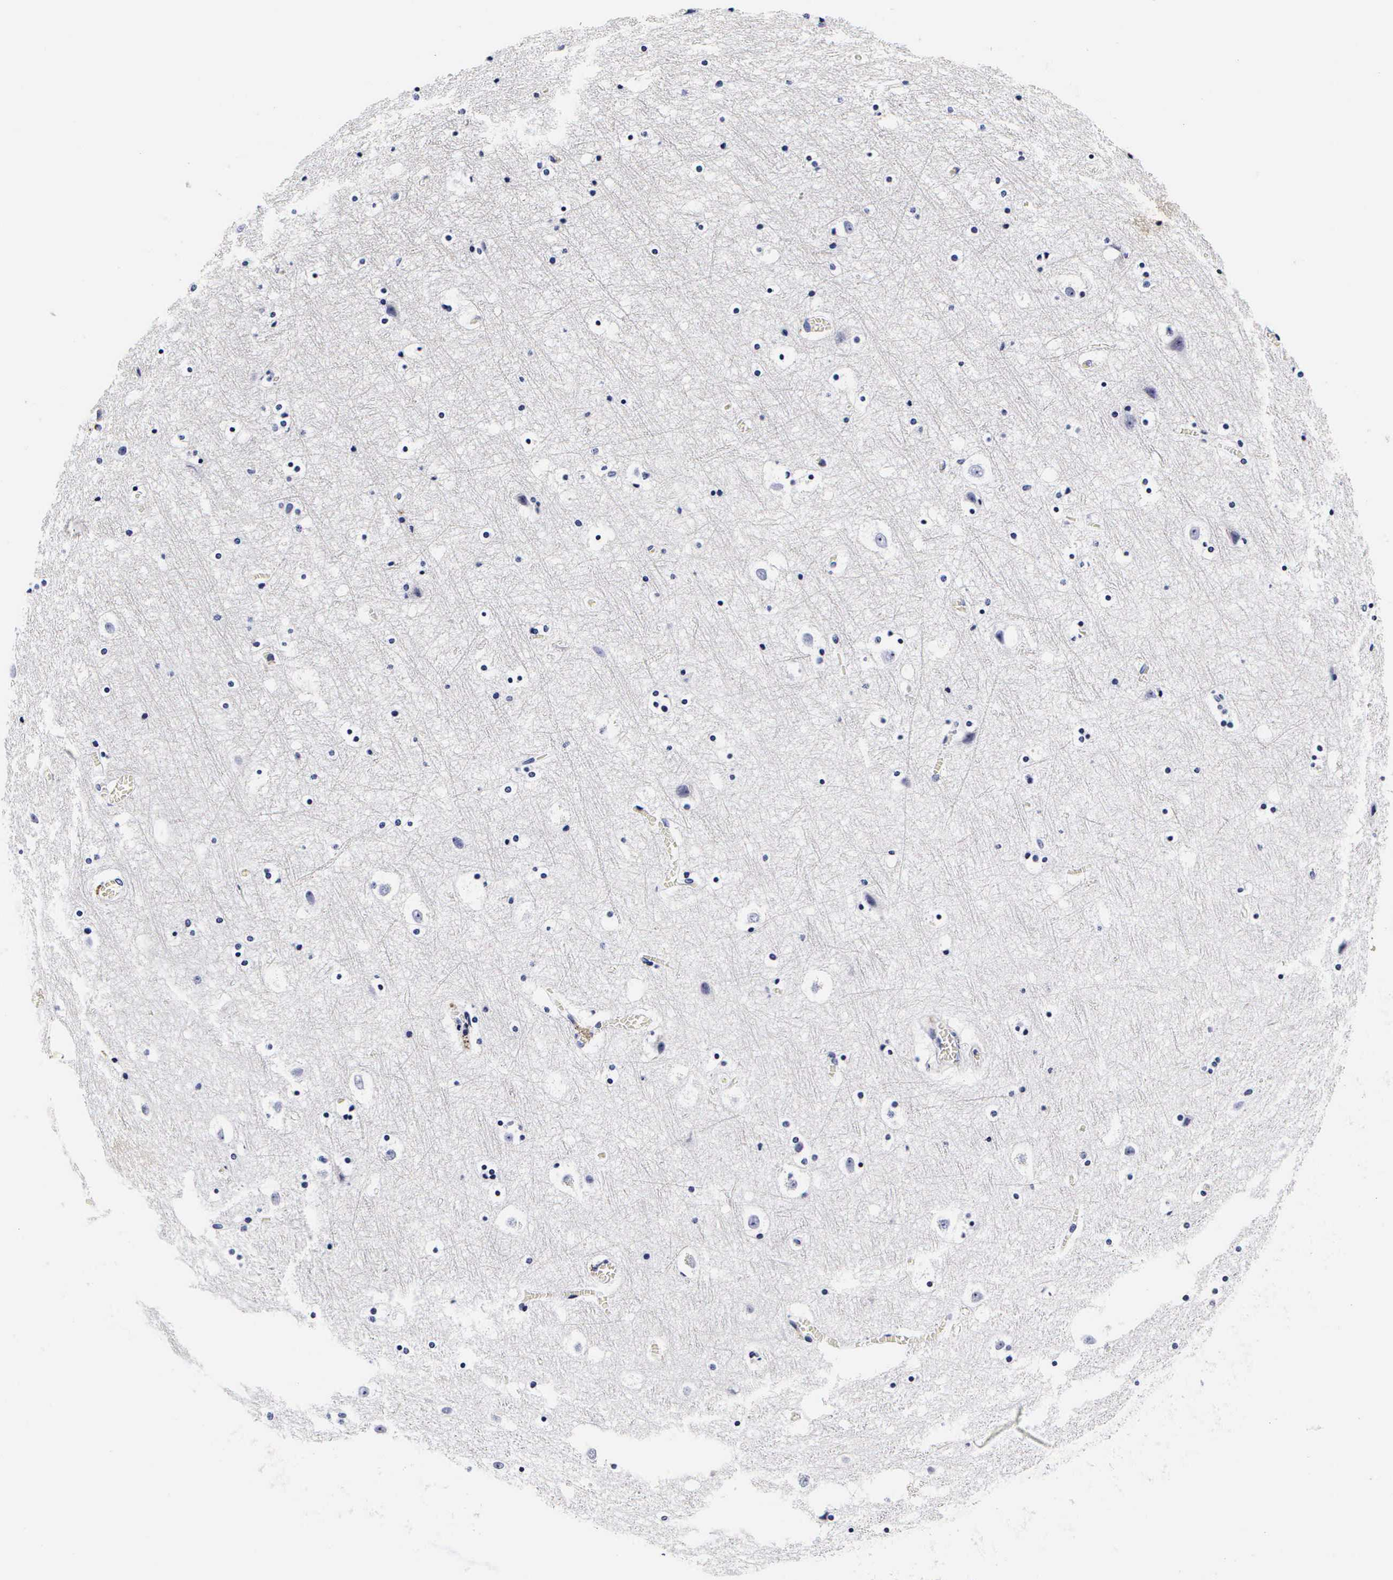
{"staining": {"intensity": "negative", "quantity": "none", "location": "none"}, "tissue": "cerebral cortex", "cell_type": "Endothelial cells", "image_type": "normal", "snomed": [{"axis": "morphology", "description": "Normal tissue, NOS"}, {"axis": "topography", "description": "Cerebral cortex"}], "caption": "Protein analysis of benign cerebral cortex exhibits no significant staining in endothelial cells. (DAB IHC with hematoxylin counter stain).", "gene": "RNASE6", "patient": {"sex": "male", "age": 45}}